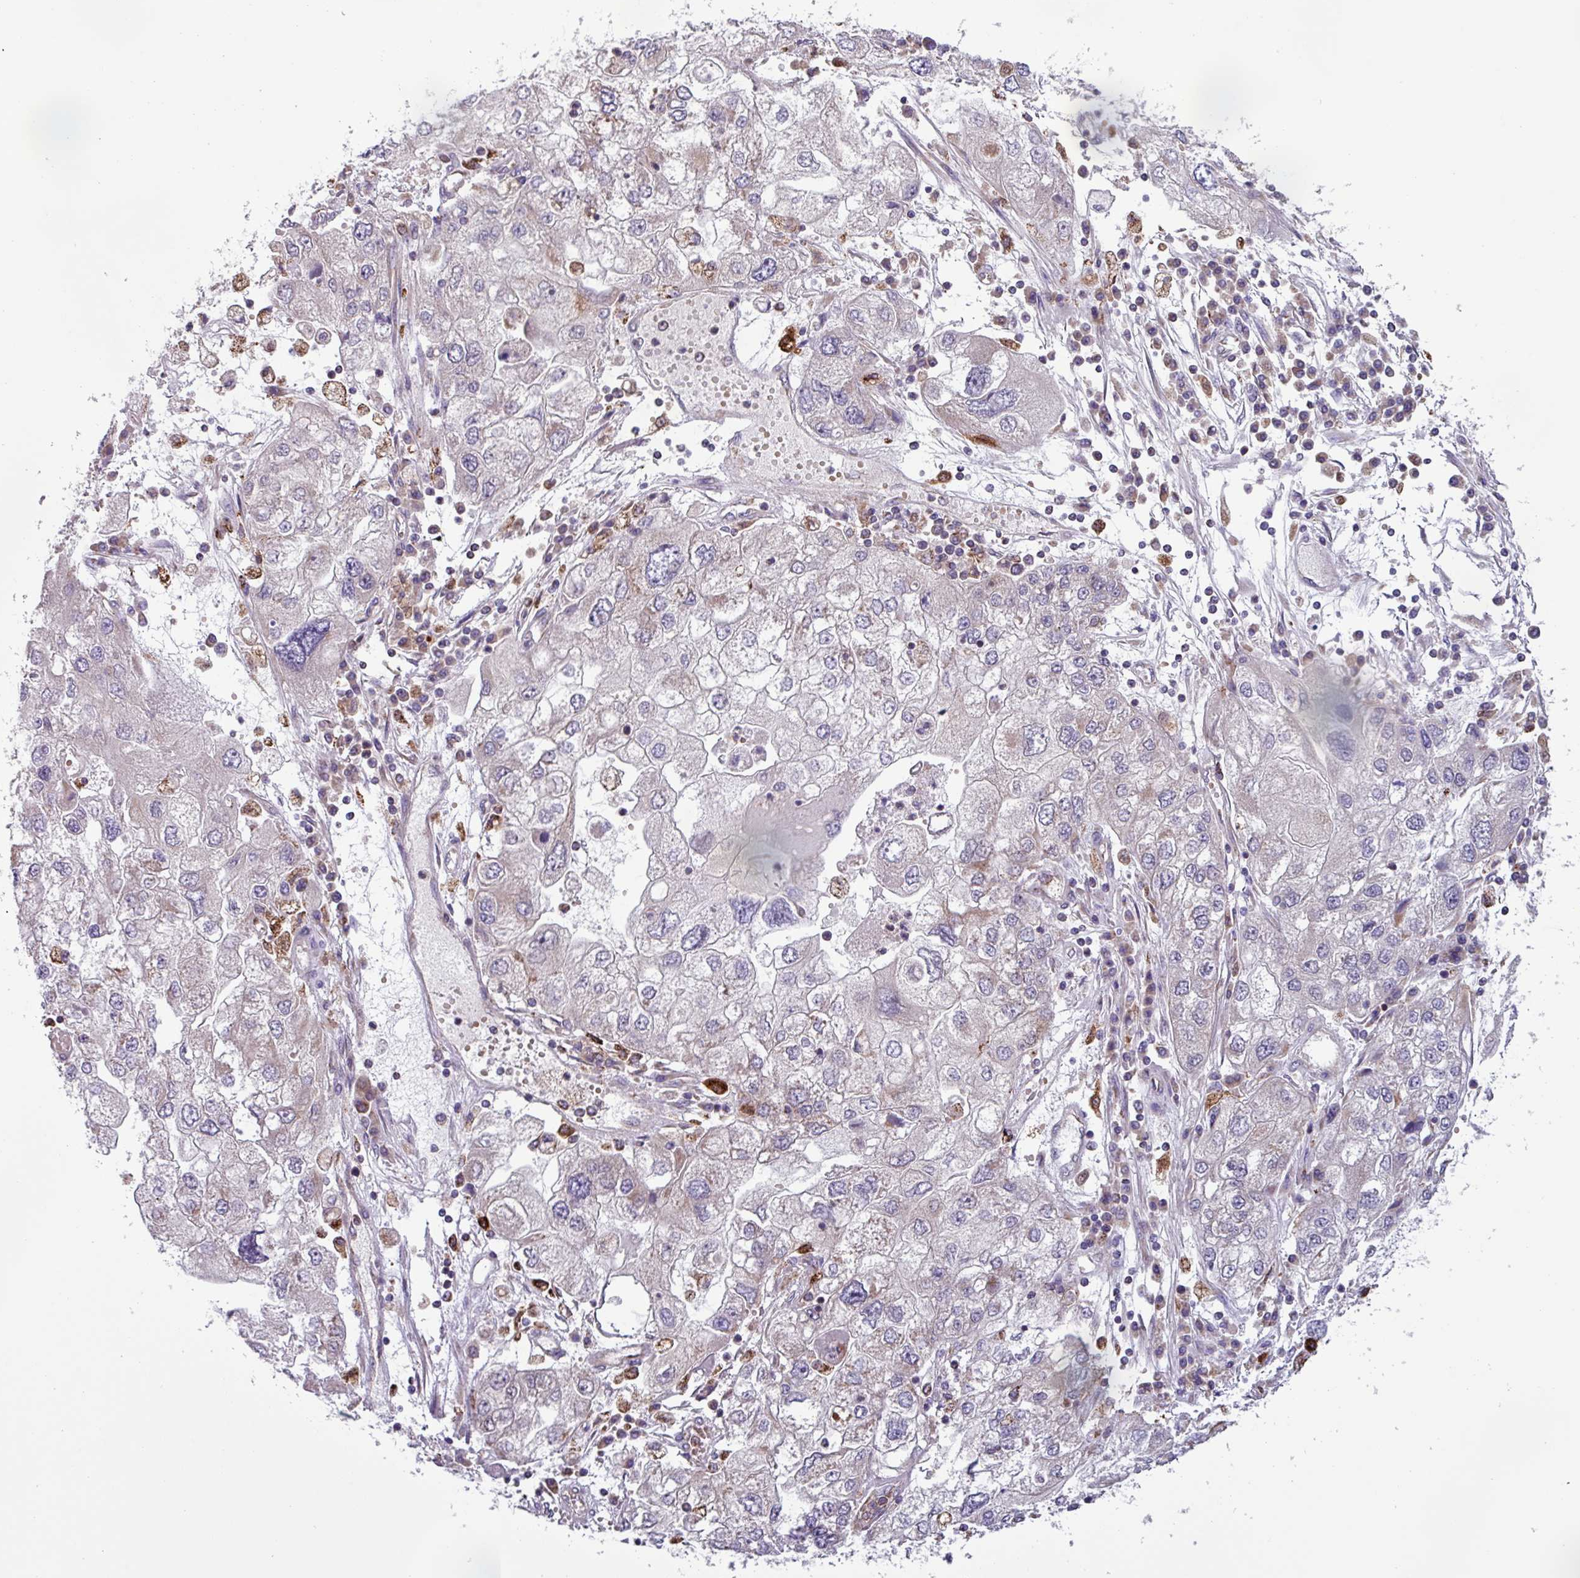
{"staining": {"intensity": "negative", "quantity": "none", "location": "none"}, "tissue": "endometrial cancer", "cell_type": "Tumor cells", "image_type": "cancer", "snomed": [{"axis": "morphology", "description": "Adenocarcinoma, NOS"}, {"axis": "topography", "description": "Endometrium"}], "caption": "Histopathology image shows no significant protein positivity in tumor cells of endometrial adenocarcinoma.", "gene": "AKIRIN1", "patient": {"sex": "female", "age": 49}}